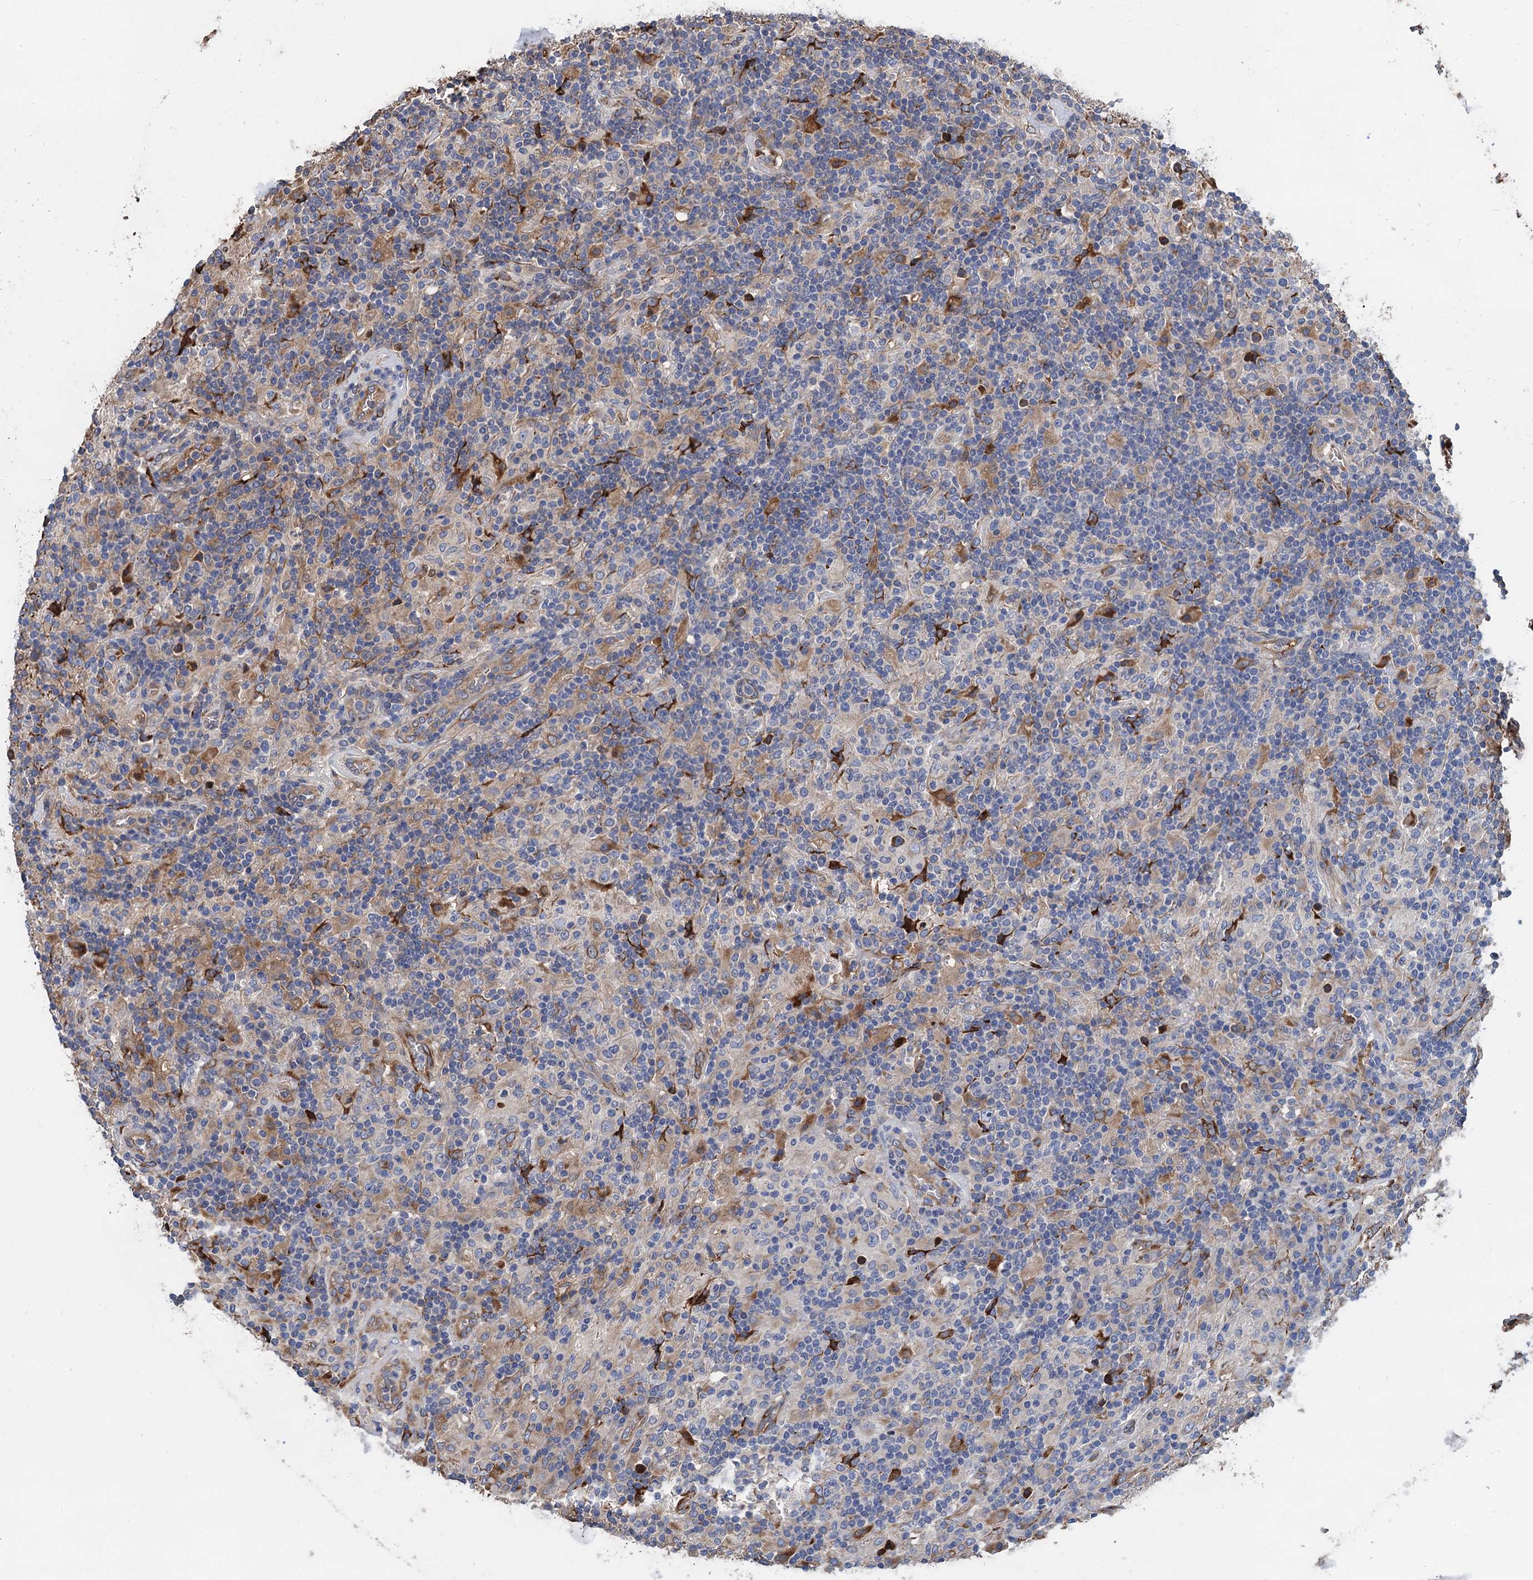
{"staining": {"intensity": "moderate", "quantity": "<25%", "location": "cytoplasmic/membranous"}, "tissue": "lymphoma", "cell_type": "Tumor cells", "image_type": "cancer", "snomed": [{"axis": "morphology", "description": "Hodgkin's disease, NOS"}, {"axis": "topography", "description": "Lymph node"}], "caption": "DAB immunohistochemical staining of Hodgkin's disease exhibits moderate cytoplasmic/membranous protein expression in approximately <25% of tumor cells. (brown staining indicates protein expression, while blue staining denotes nuclei).", "gene": "CNNM1", "patient": {"sex": "male", "age": 70}}